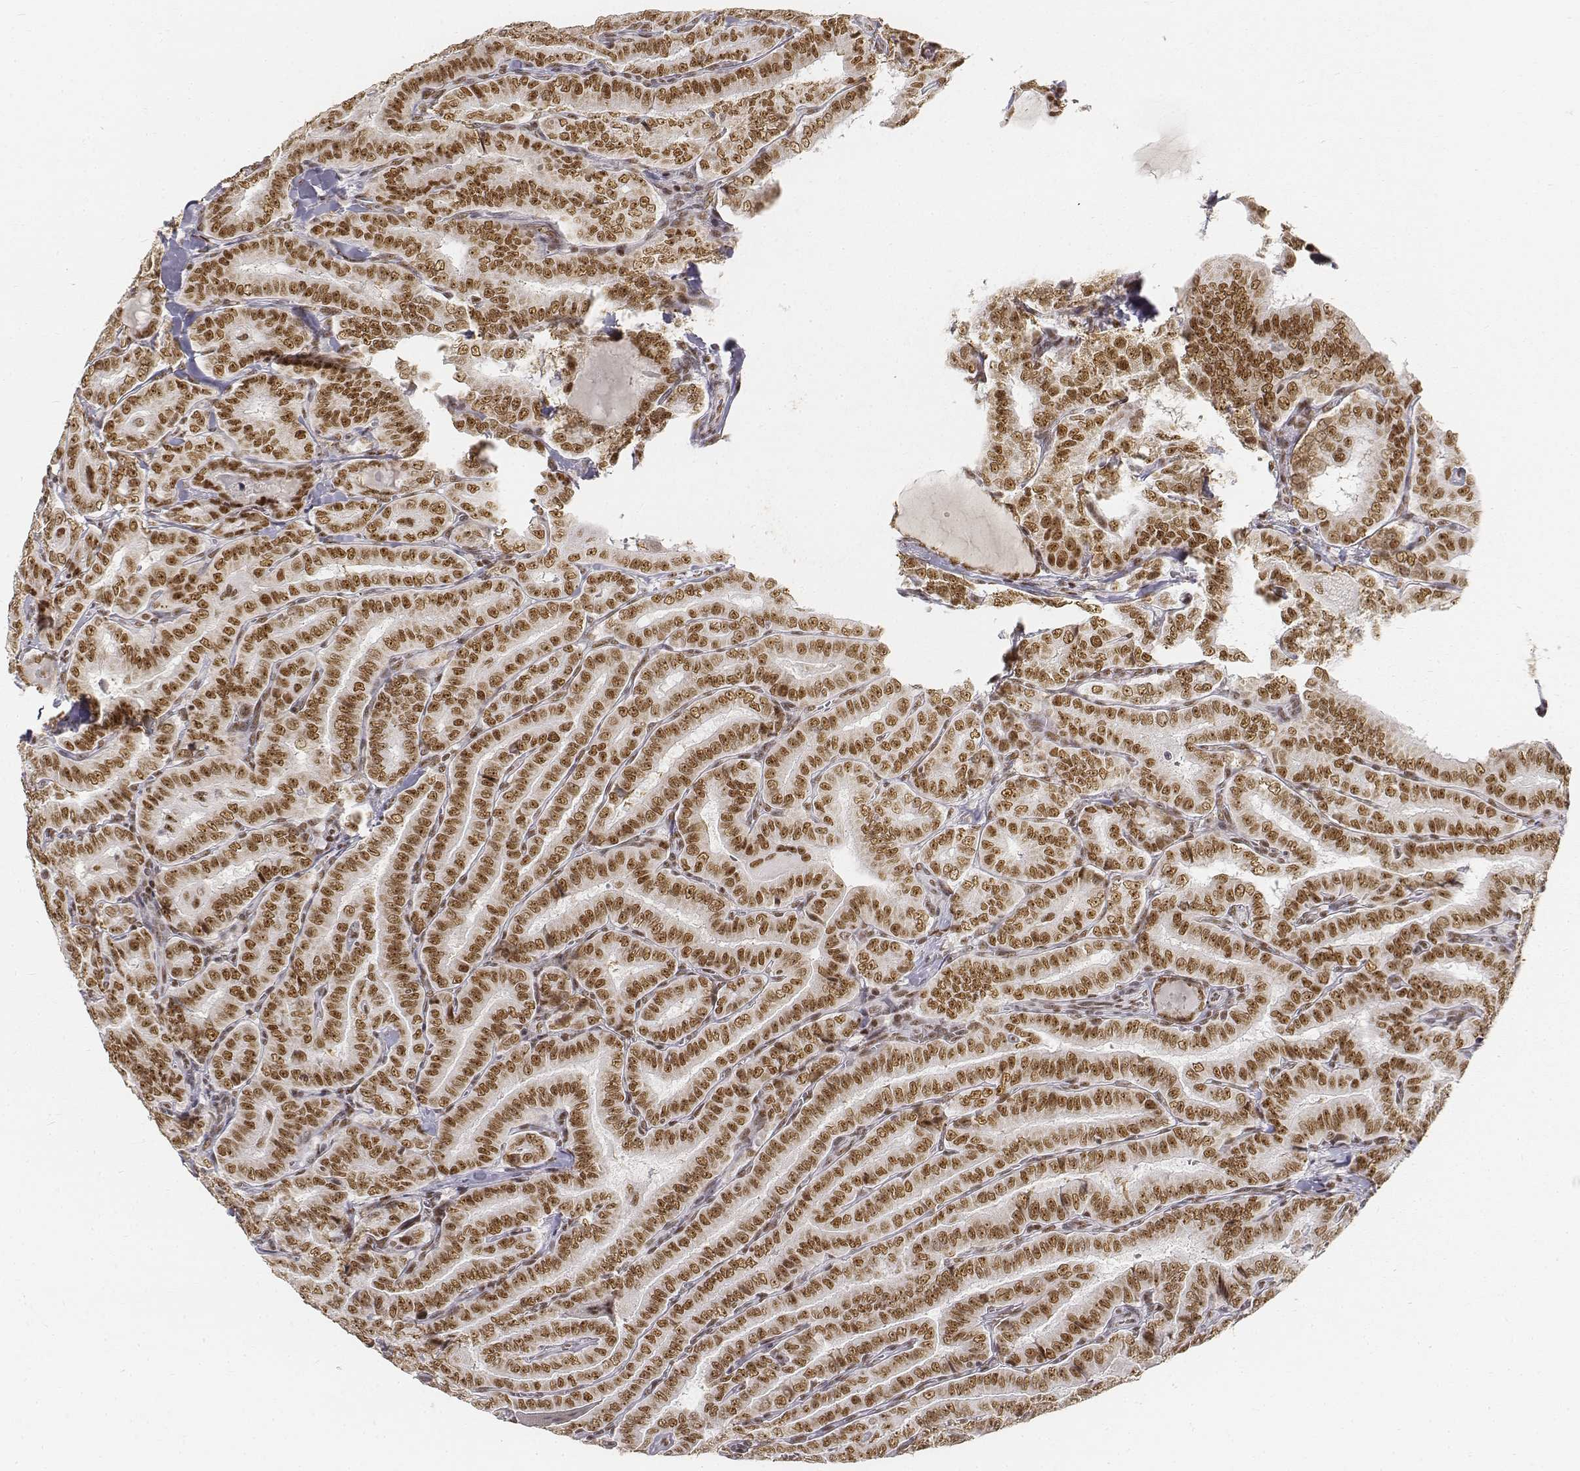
{"staining": {"intensity": "moderate", "quantity": ">75%", "location": "nuclear"}, "tissue": "thyroid cancer", "cell_type": "Tumor cells", "image_type": "cancer", "snomed": [{"axis": "morphology", "description": "Papillary adenocarcinoma, NOS"}, {"axis": "morphology", "description": "Papillary adenoma metastatic"}, {"axis": "topography", "description": "Thyroid gland"}], "caption": "Immunohistochemistry (IHC) (DAB) staining of human thyroid cancer displays moderate nuclear protein staining in about >75% of tumor cells.", "gene": "PHF6", "patient": {"sex": "female", "age": 50}}